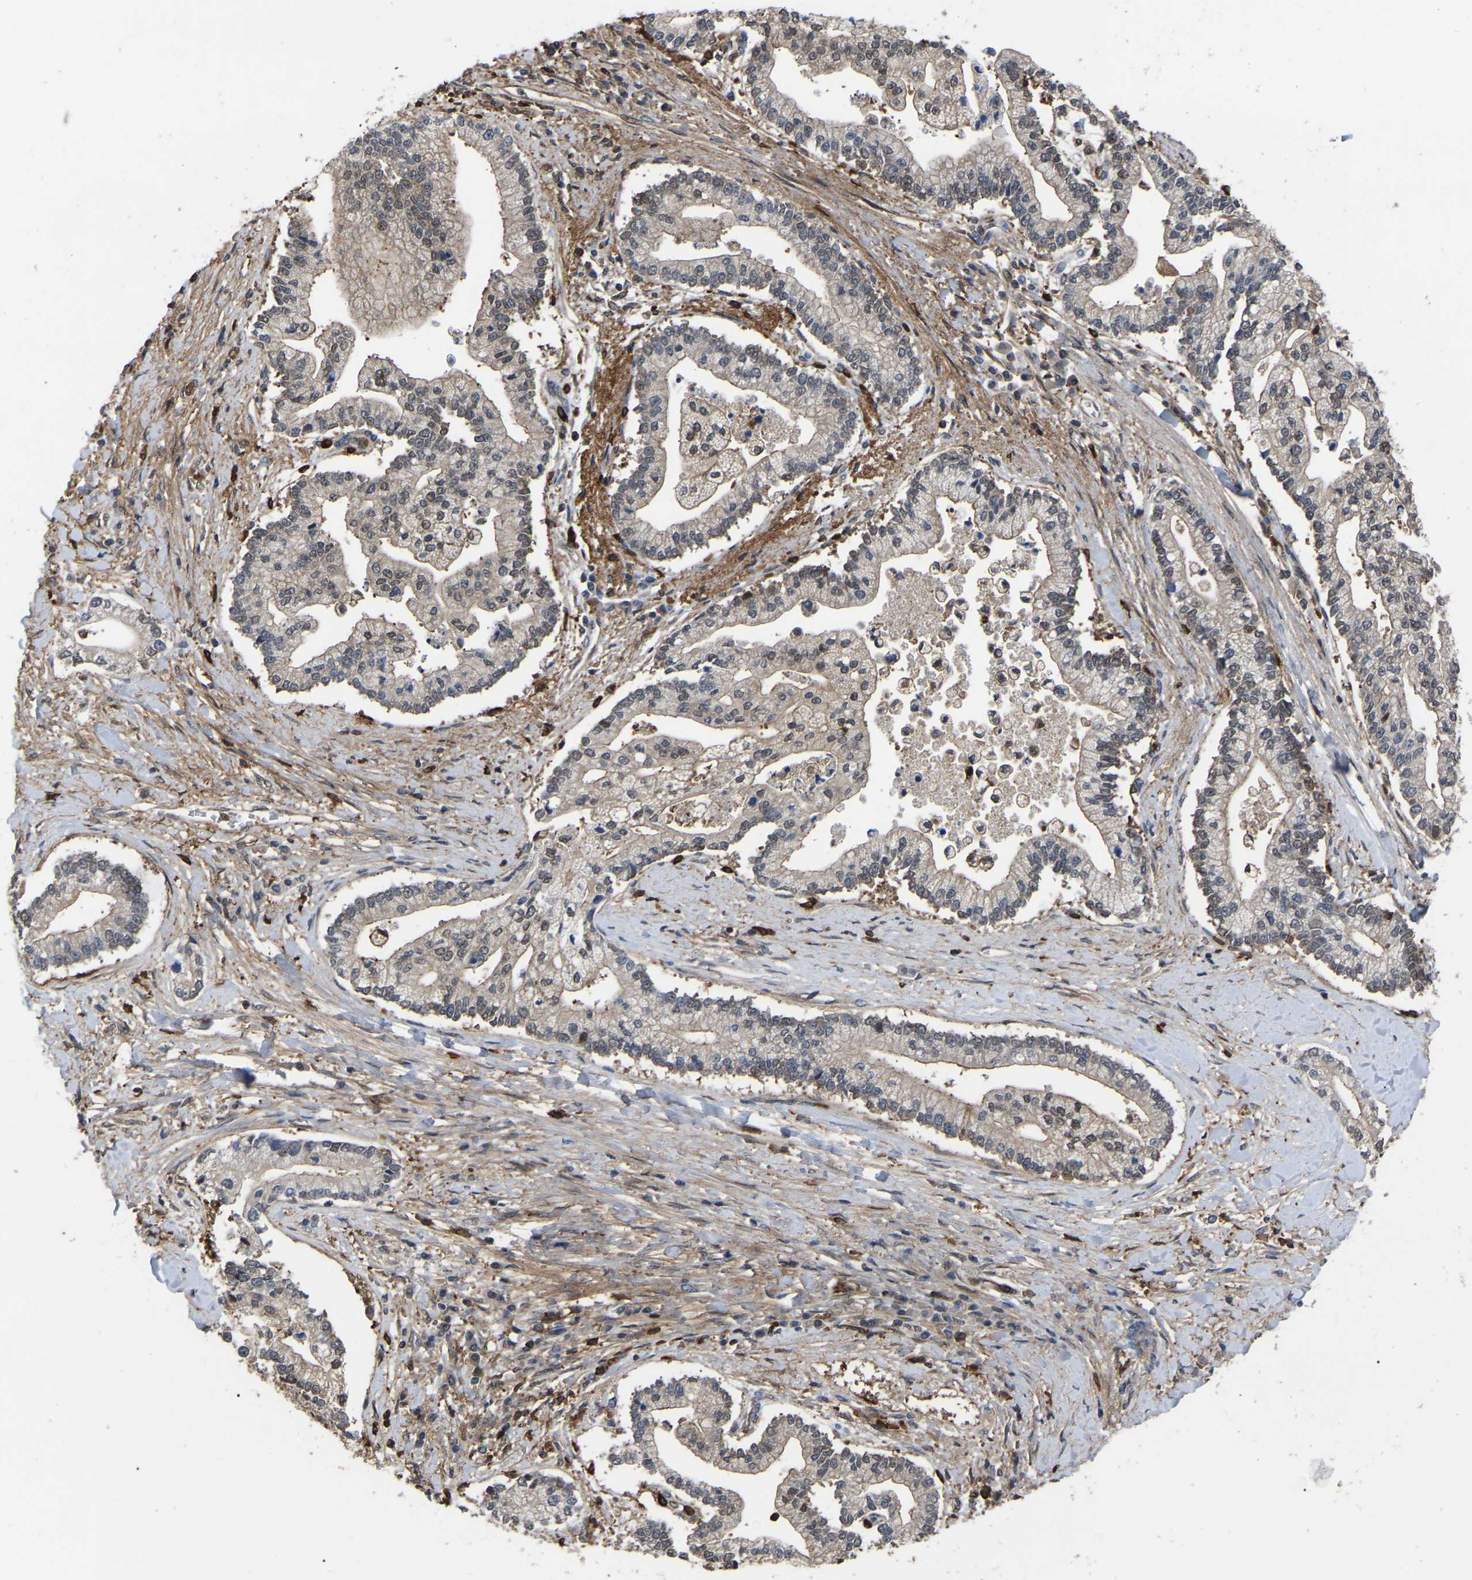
{"staining": {"intensity": "negative", "quantity": "none", "location": "none"}, "tissue": "liver cancer", "cell_type": "Tumor cells", "image_type": "cancer", "snomed": [{"axis": "morphology", "description": "Cholangiocarcinoma"}, {"axis": "topography", "description": "Liver"}], "caption": "Human liver cholangiocarcinoma stained for a protein using IHC reveals no staining in tumor cells.", "gene": "CIT", "patient": {"sex": "male", "age": 50}}